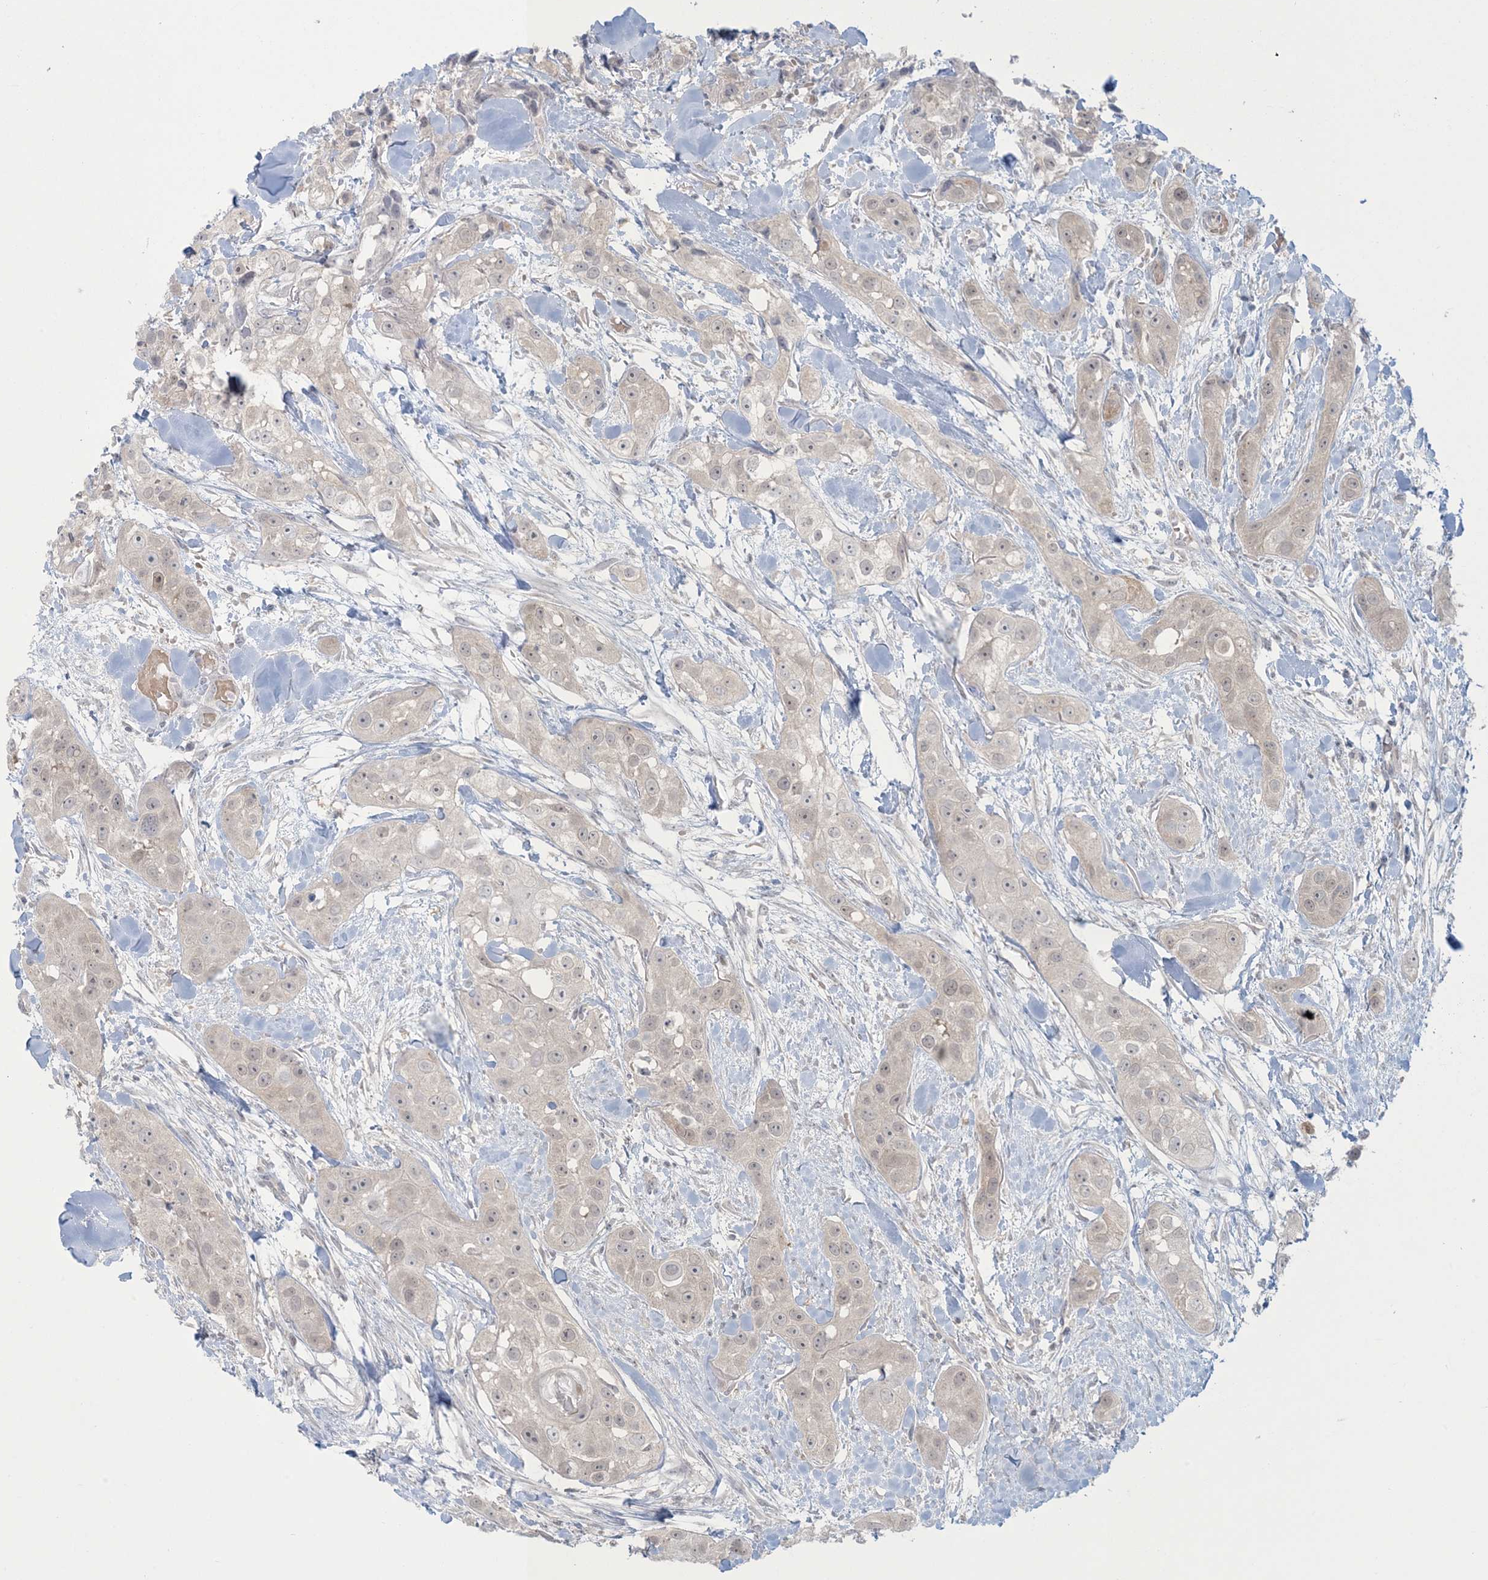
{"staining": {"intensity": "negative", "quantity": "none", "location": "none"}, "tissue": "head and neck cancer", "cell_type": "Tumor cells", "image_type": "cancer", "snomed": [{"axis": "morphology", "description": "Normal tissue, NOS"}, {"axis": "morphology", "description": "Squamous cell carcinoma, NOS"}, {"axis": "topography", "description": "Skeletal muscle"}, {"axis": "topography", "description": "Head-Neck"}], "caption": "Tumor cells are negative for protein expression in human head and neck cancer.", "gene": "NRBP2", "patient": {"sex": "male", "age": 51}}